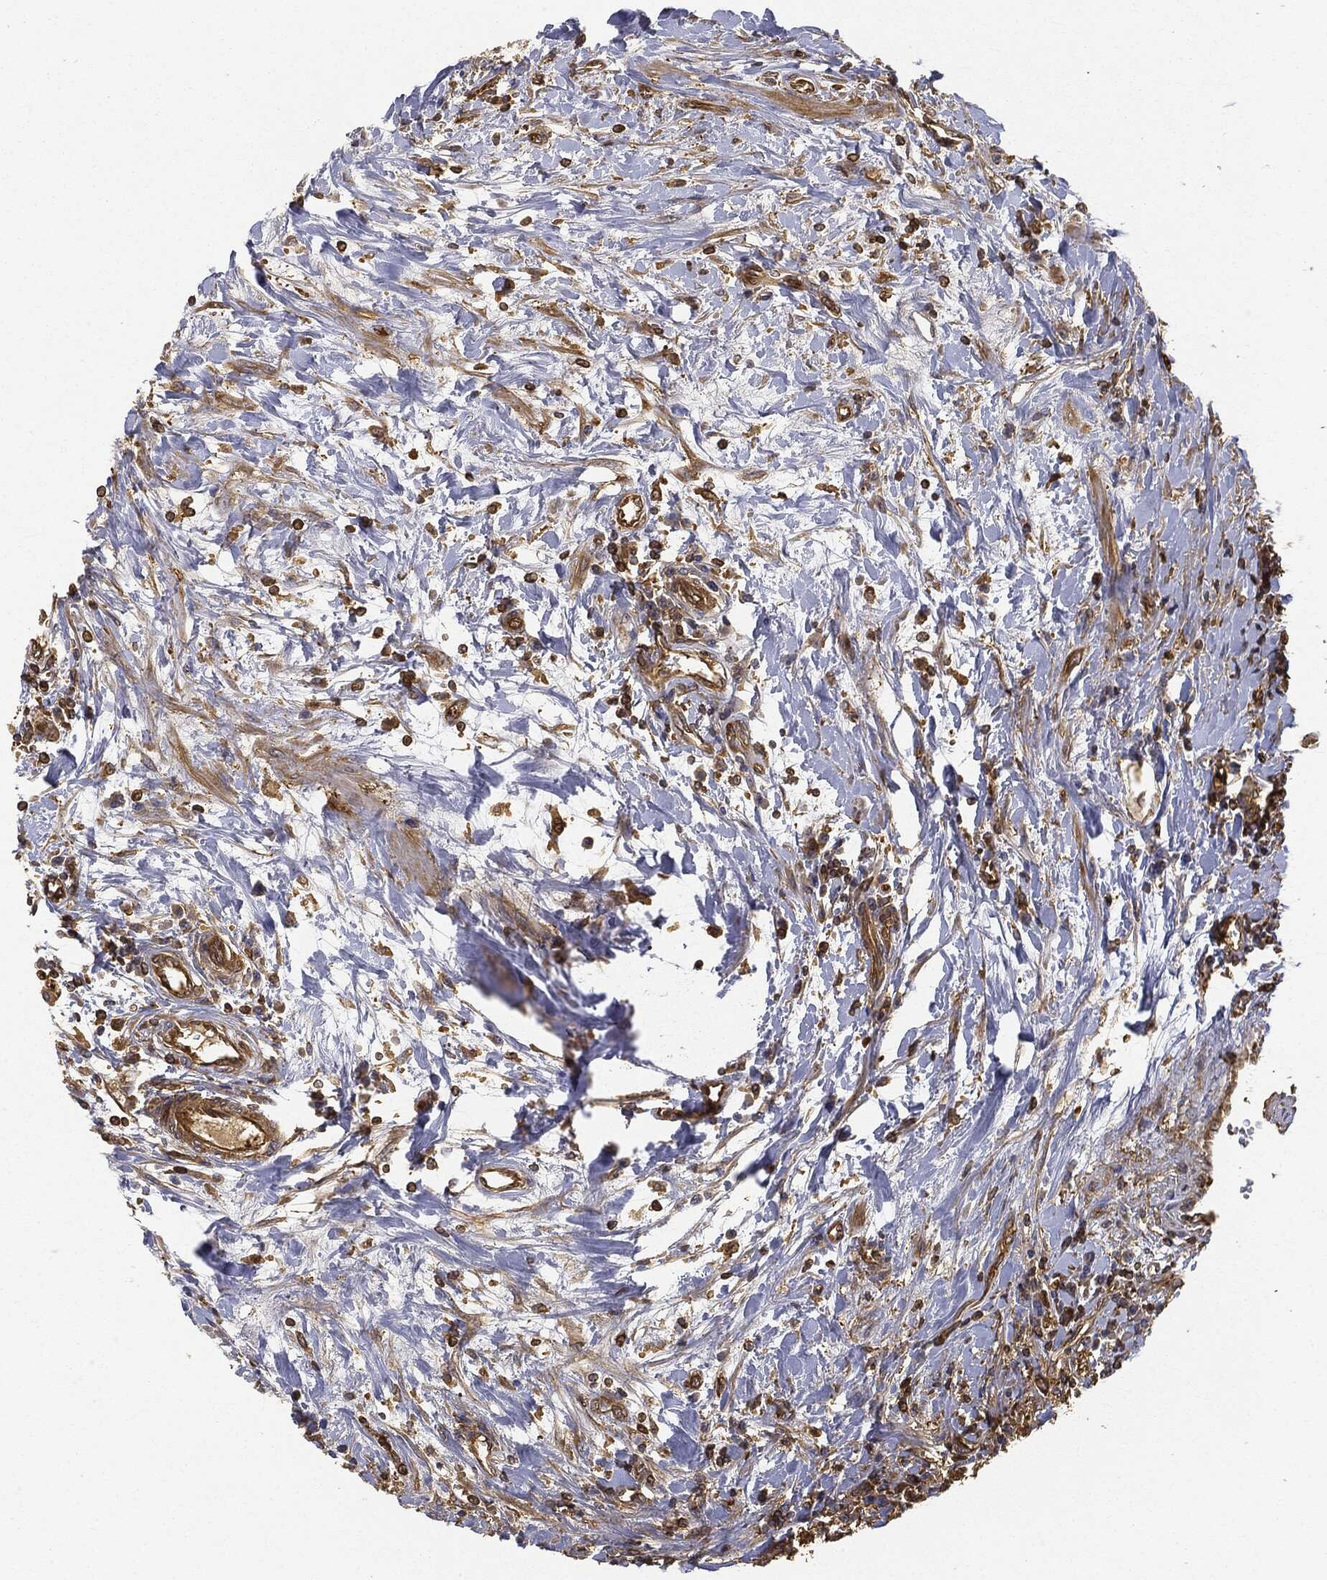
{"staining": {"intensity": "weak", "quantity": "25%-75%", "location": "cytoplasmic/membranous"}, "tissue": "testis cancer", "cell_type": "Tumor cells", "image_type": "cancer", "snomed": [{"axis": "morphology", "description": "Seminoma, NOS"}, {"axis": "topography", "description": "Testis"}], "caption": "The image shows a brown stain indicating the presence of a protein in the cytoplasmic/membranous of tumor cells in testis cancer (seminoma).", "gene": "WDR1", "patient": {"sex": "male", "age": 59}}